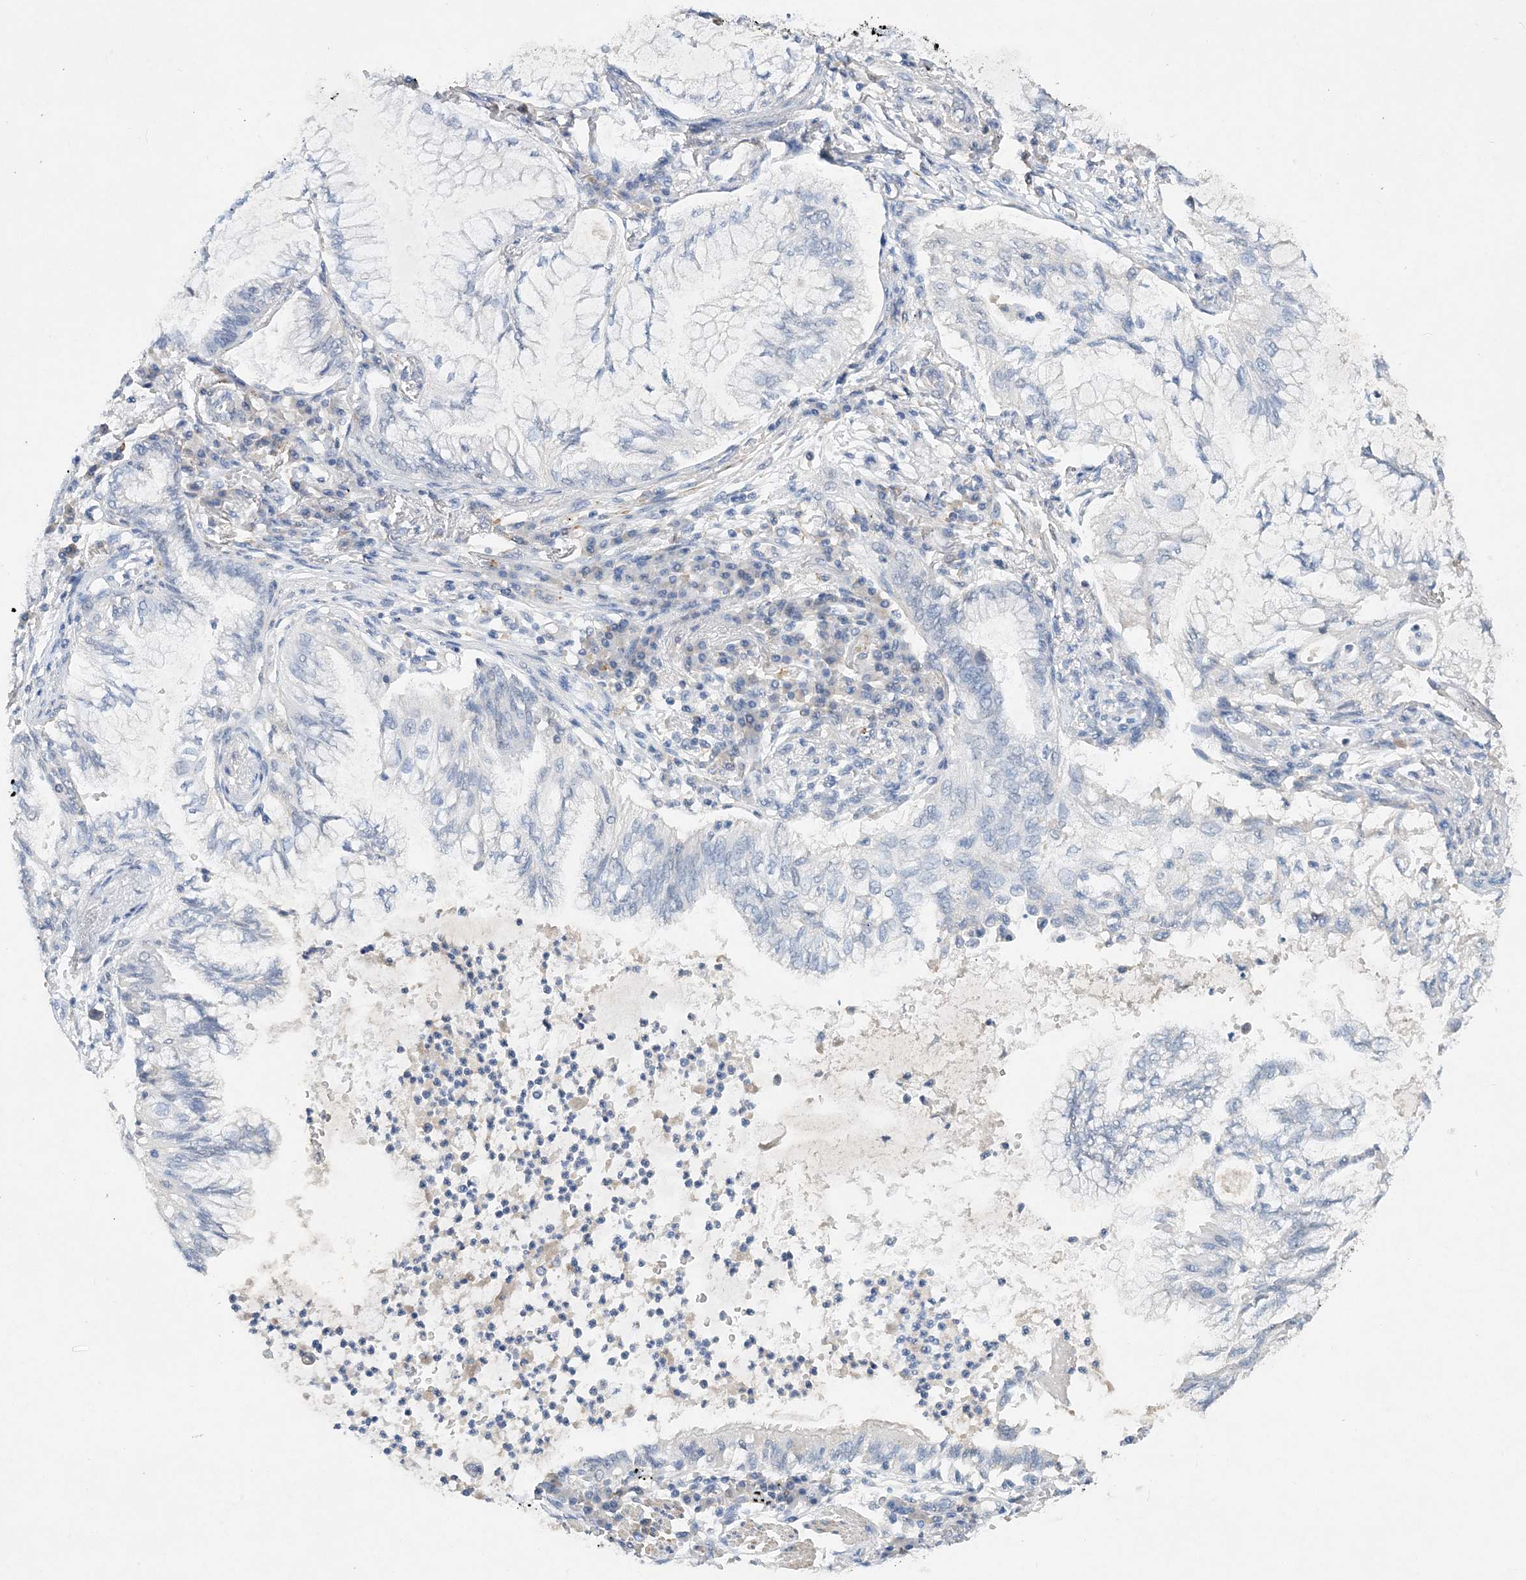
{"staining": {"intensity": "negative", "quantity": "none", "location": "none"}, "tissue": "lung cancer", "cell_type": "Tumor cells", "image_type": "cancer", "snomed": [{"axis": "morphology", "description": "Adenocarcinoma, NOS"}, {"axis": "topography", "description": "Lung"}], "caption": "Tumor cells show no significant protein expression in lung cancer (adenocarcinoma).", "gene": "C11orf58", "patient": {"sex": "female", "age": 70}}